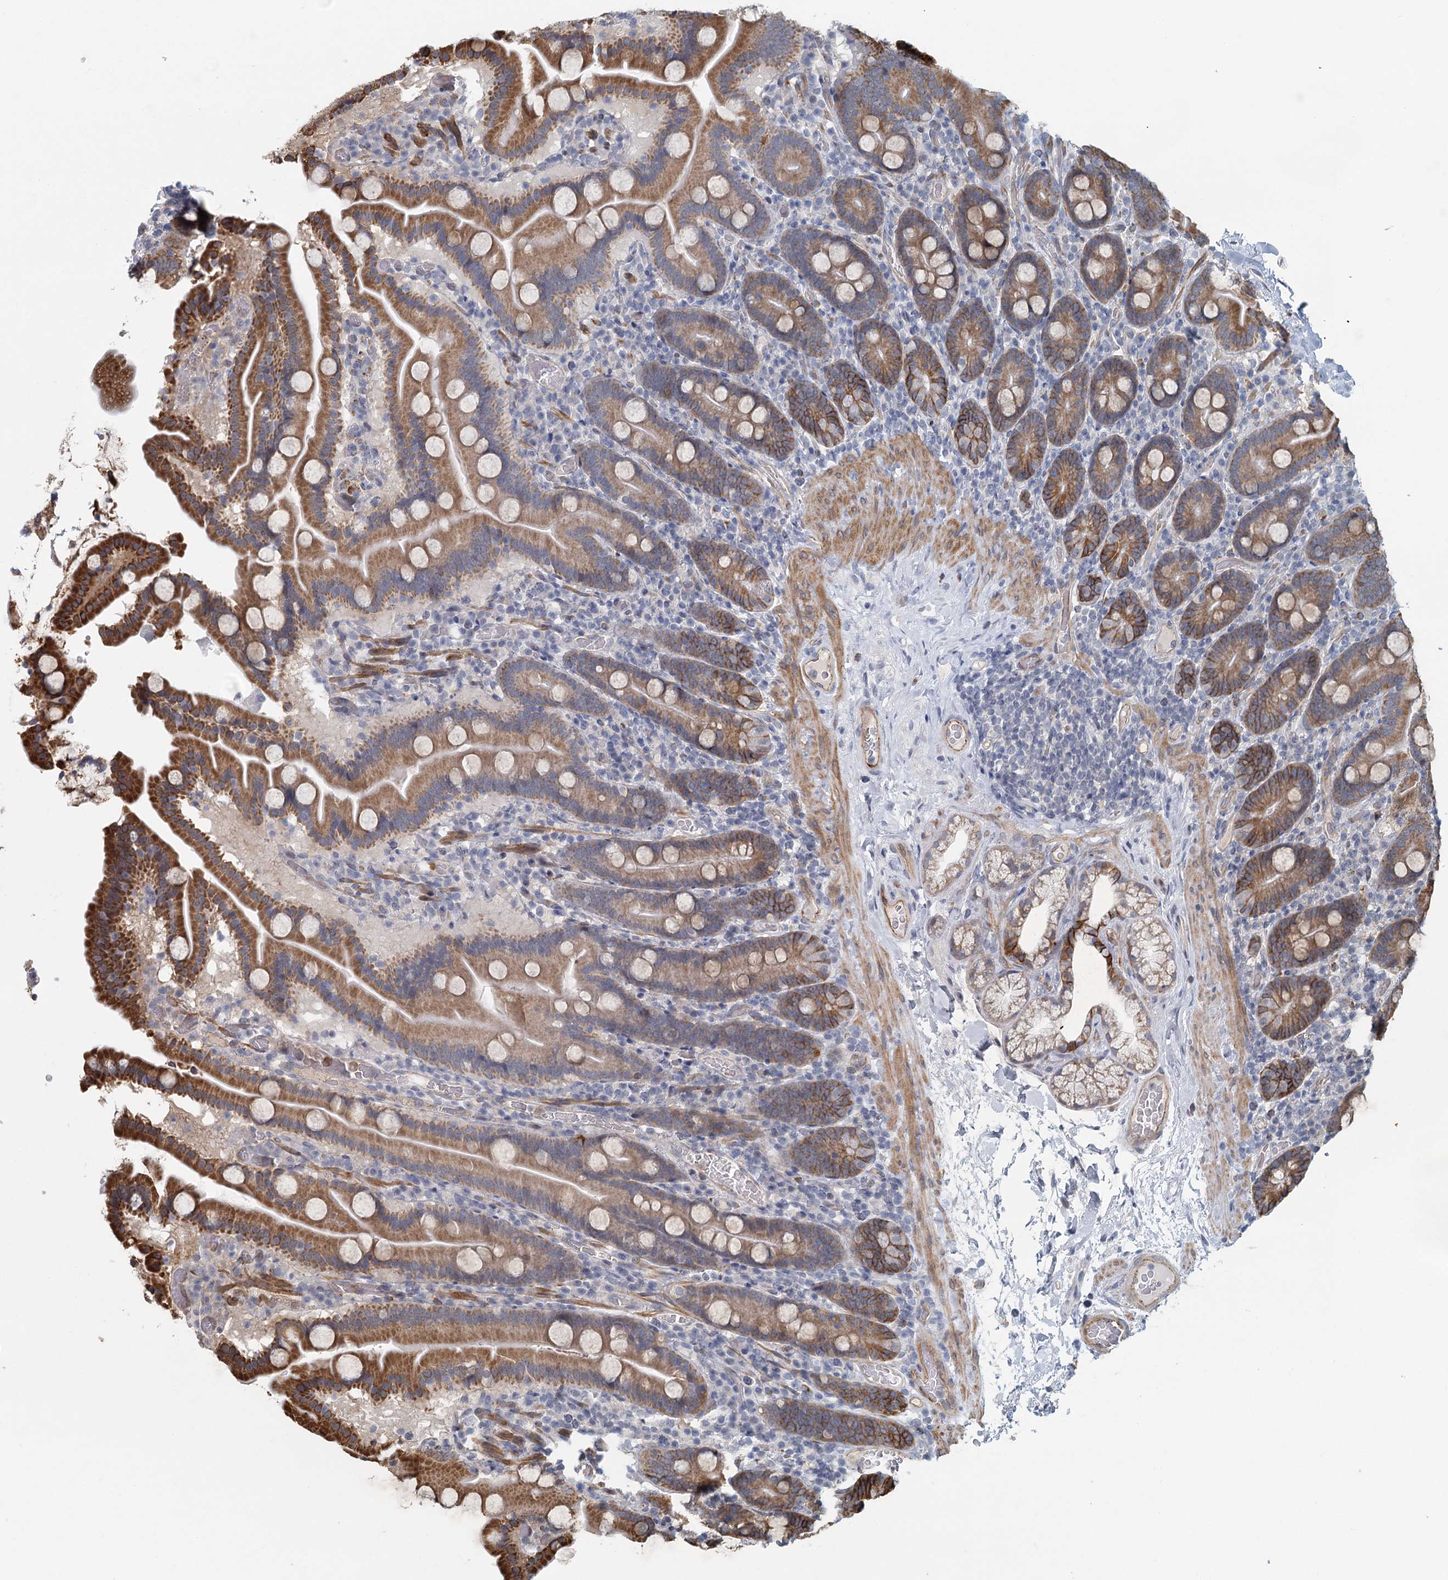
{"staining": {"intensity": "strong", "quantity": ">75%", "location": "cytoplasmic/membranous"}, "tissue": "duodenum", "cell_type": "Glandular cells", "image_type": "normal", "snomed": [{"axis": "morphology", "description": "Normal tissue, NOS"}, {"axis": "topography", "description": "Duodenum"}], "caption": "Human duodenum stained for a protein (brown) demonstrates strong cytoplasmic/membranous positive staining in approximately >75% of glandular cells.", "gene": "RNF111", "patient": {"sex": "male", "age": 55}}